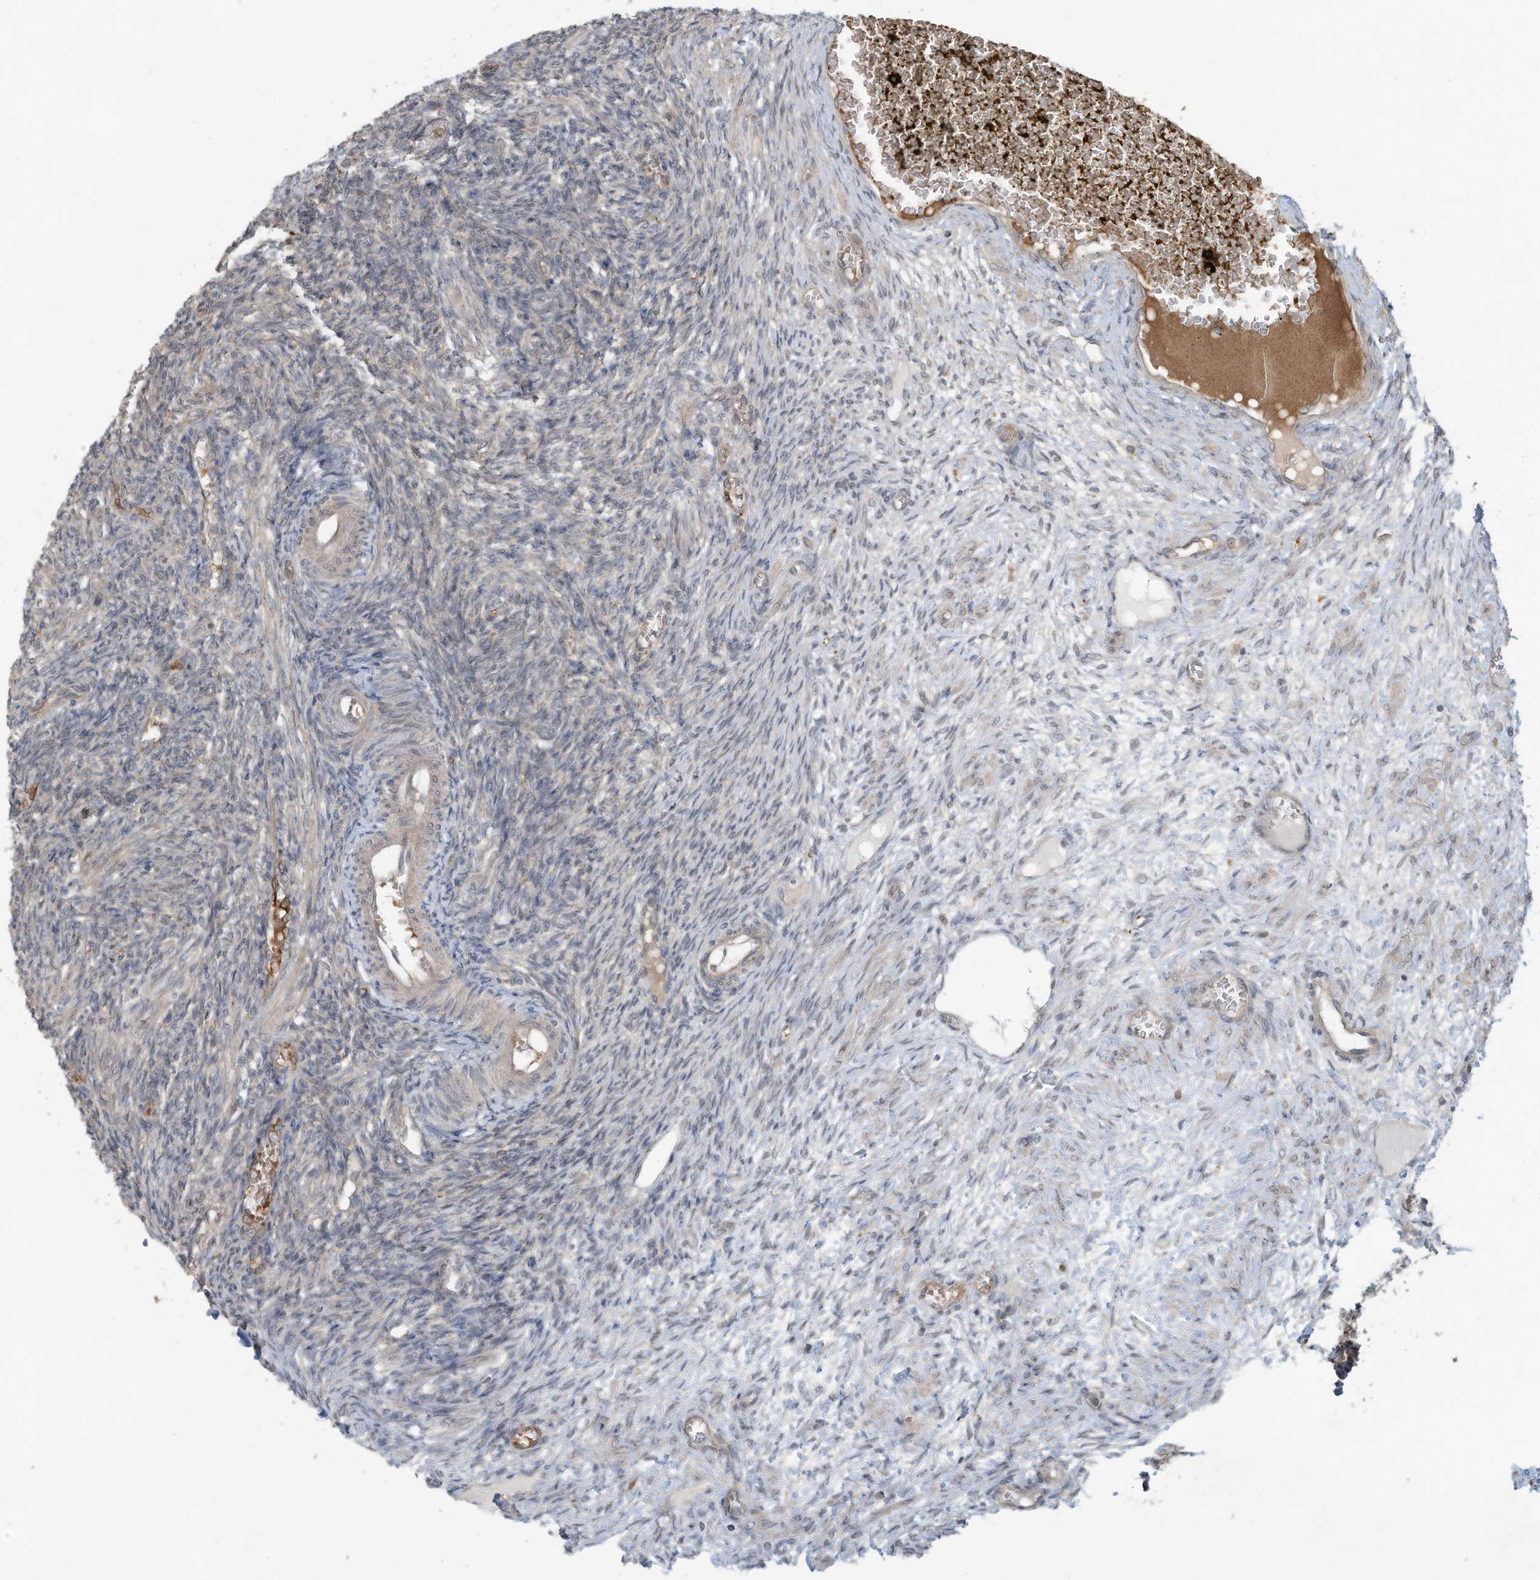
{"staining": {"intensity": "negative", "quantity": "none", "location": "none"}, "tissue": "ovary", "cell_type": "Ovarian stroma cells", "image_type": "normal", "snomed": [{"axis": "morphology", "description": "Normal tissue, NOS"}, {"axis": "topography", "description": "Ovary"}], "caption": "Immunohistochemistry (IHC) histopathology image of normal ovary stained for a protein (brown), which displays no expression in ovarian stroma cells. Brightfield microscopy of immunohistochemistry stained with DAB (brown) and hematoxylin (blue), captured at high magnification.", "gene": "ERI2", "patient": {"sex": "female", "age": 27}}